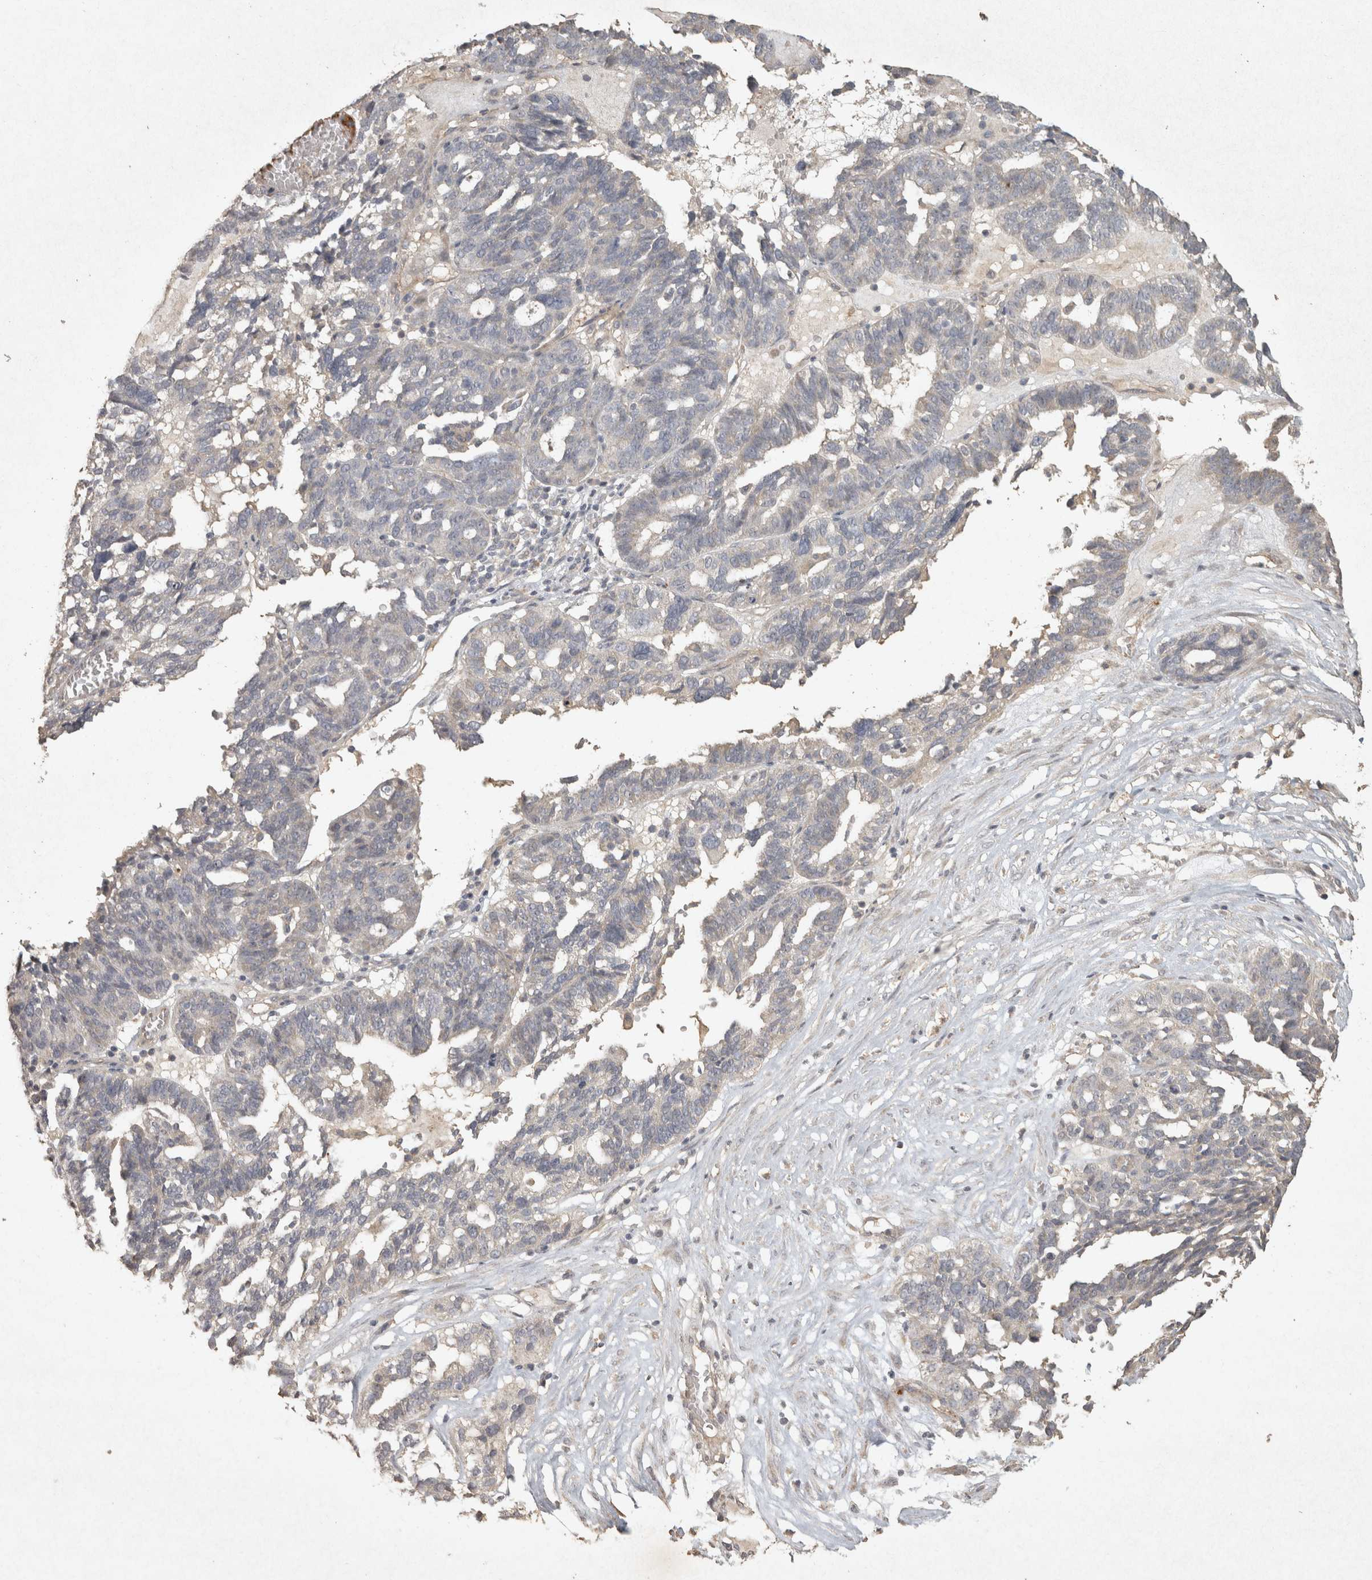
{"staining": {"intensity": "negative", "quantity": "none", "location": "none"}, "tissue": "ovarian cancer", "cell_type": "Tumor cells", "image_type": "cancer", "snomed": [{"axis": "morphology", "description": "Cystadenocarcinoma, serous, NOS"}, {"axis": "topography", "description": "Ovary"}], "caption": "Photomicrograph shows no protein expression in tumor cells of ovarian cancer (serous cystadenocarcinoma) tissue.", "gene": "OSTN", "patient": {"sex": "female", "age": 59}}